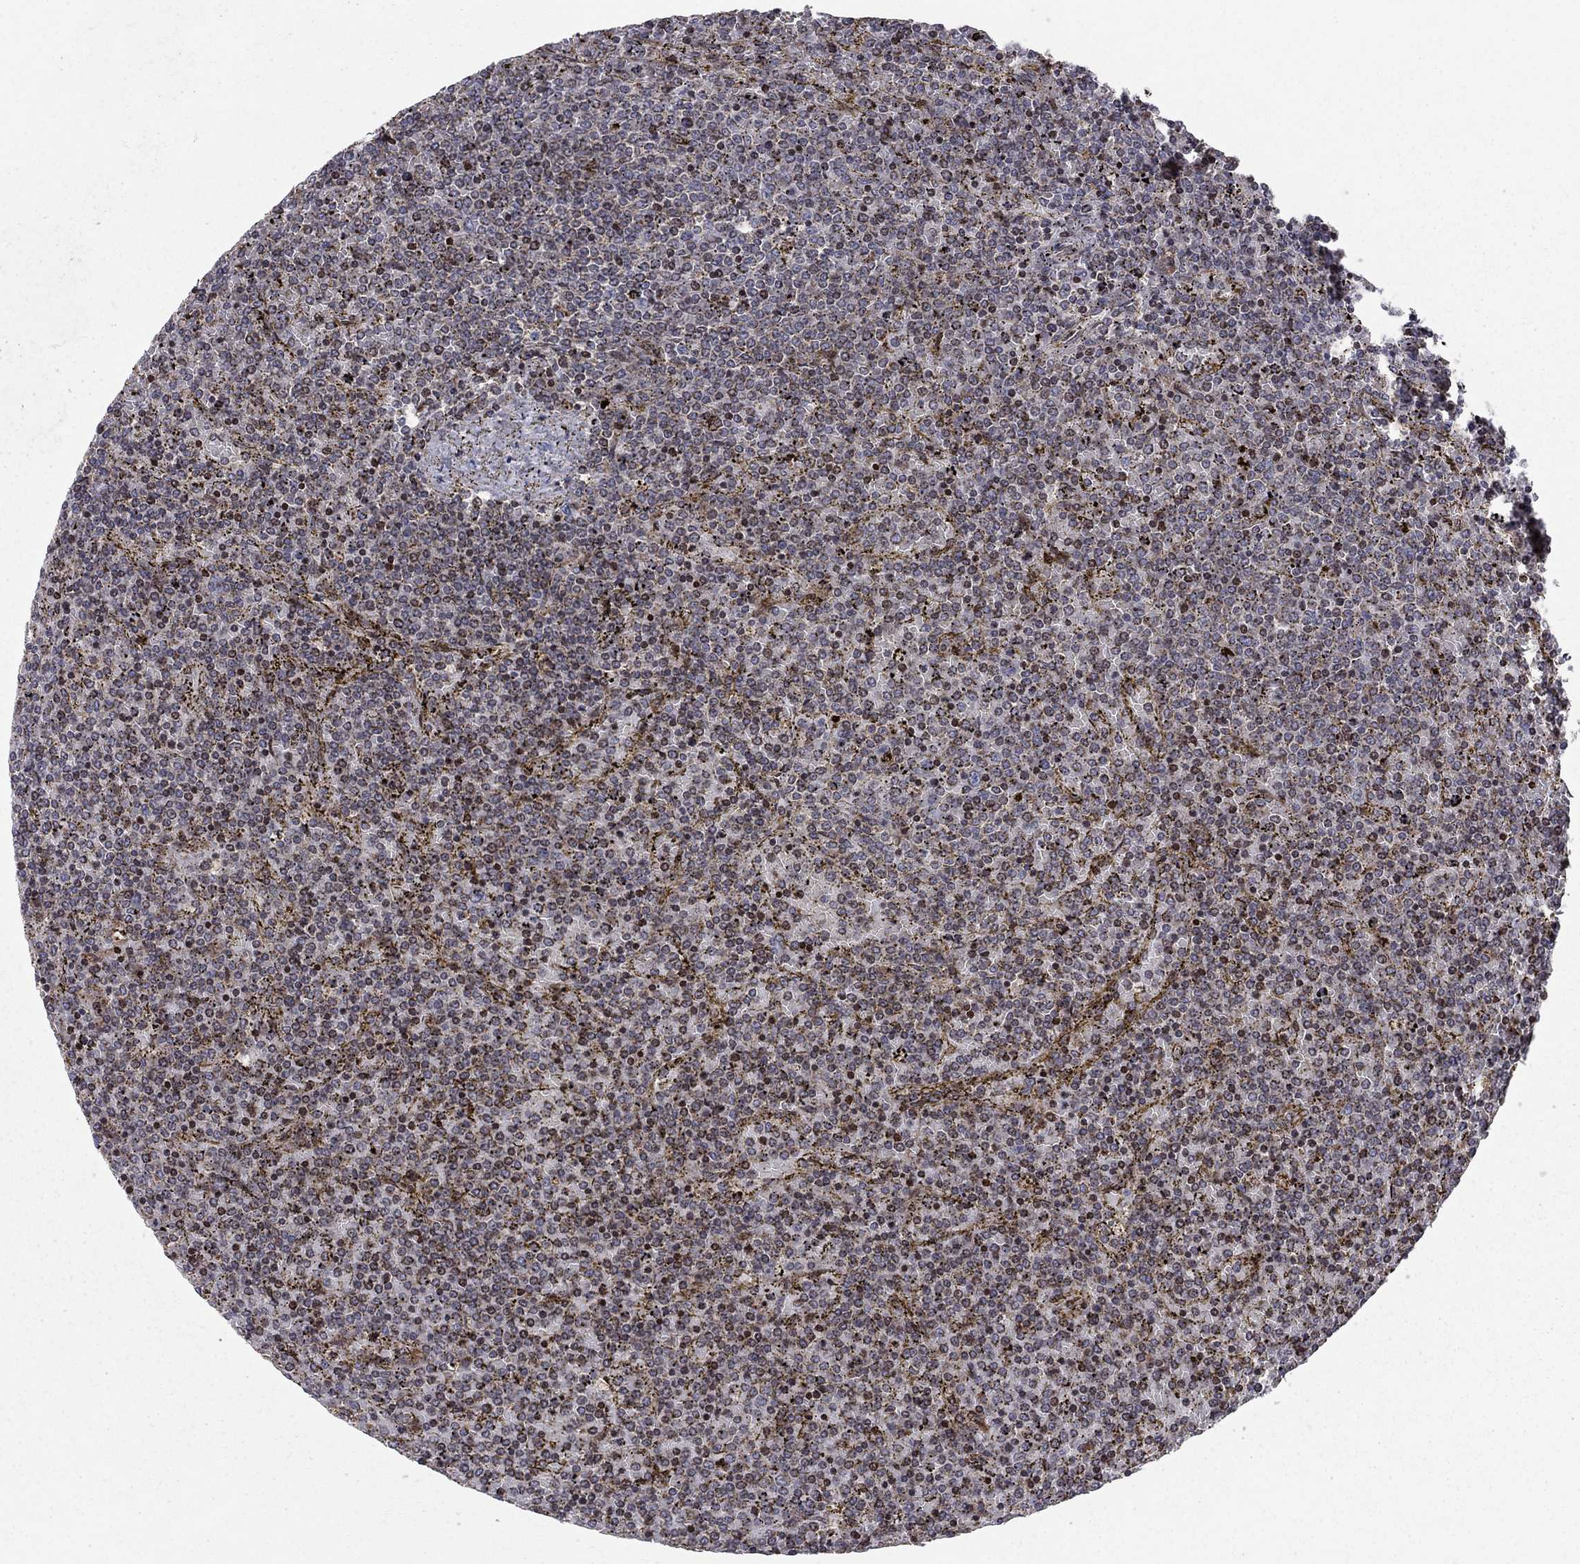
{"staining": {"intensity": "negative", "quantity": "none", "location": "none"}, "tissue": "lymphoma", "cell_type": "Tumor cells", "image_type": "cancer", "snomed": [{"axis": "morphology", "description": "Malignant lymphoma, non-Hodgkin's type, Low grade"}, {"axis": "topography", "description": "Spleen"}], "caption": "Immunohistochemical staining of lymphoma displays no significant expression in tumor cells. (Brightfield microscopy of DAB IHC at high magnification).", "gene": "ERN2", "patient": {"sex": "female", "age": 77}}